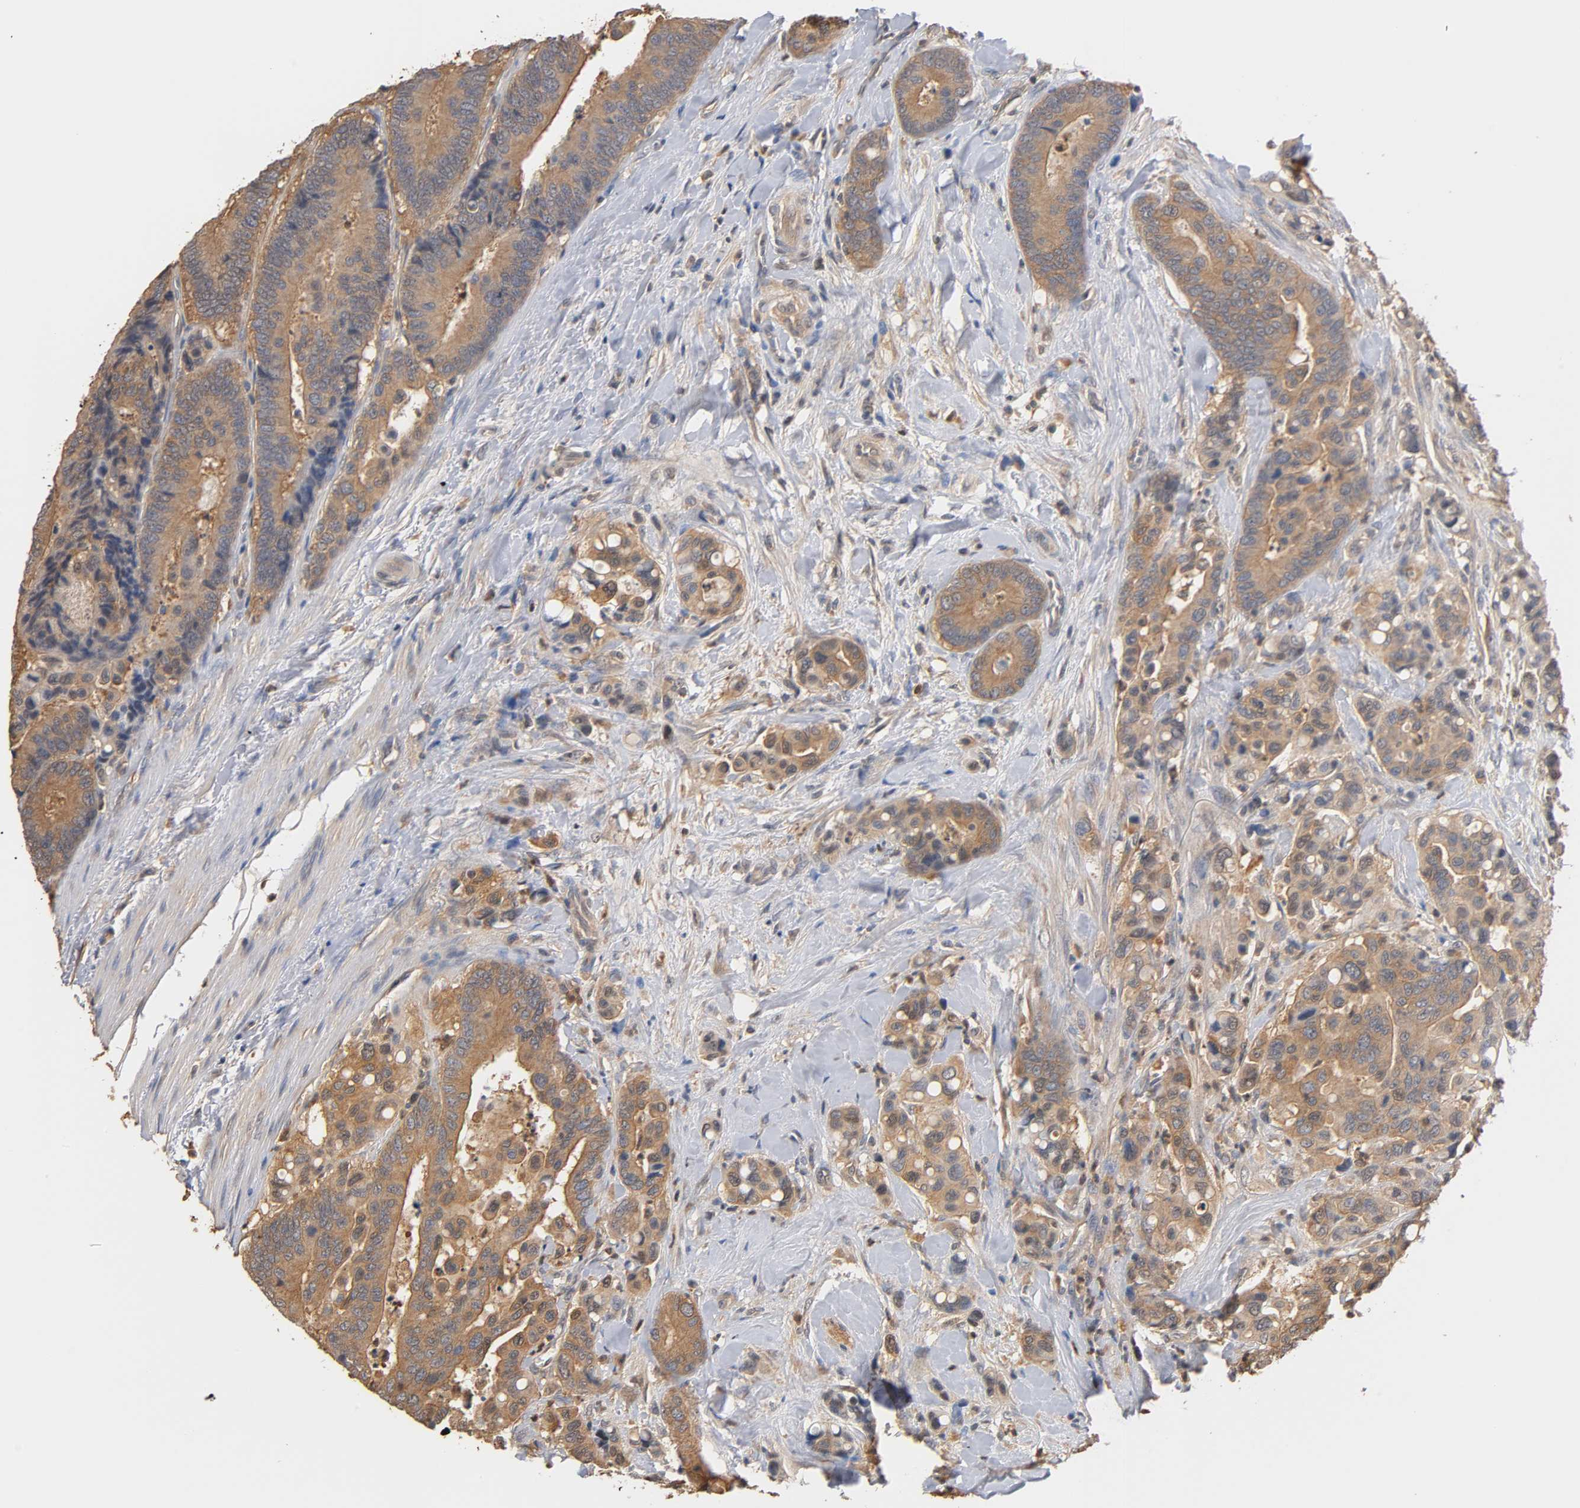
{"staining": {"intensity": "moderate", "quantity": ">75%", "location": "cytoplasmic/membranous"}, "tissue": "colorectal cancer", "cell_type": "Tumor cells", "image_type": "cancer", "snomed": [{"axis": "morphology", "description": "Normal tissue, NOS"}, {"axis": "morphology", "description": "Adenocarcinoma, NOS"}, {"axis": "topography", "description": "Colon"}], "caption": "Immunohistochemistry (IHC) photomicrograph of colorectal cancer stained for a protein (brown), which exhibits medium levels of moderate cytoplasmic/membranous expression in approximately >75% of tumor cells.", "gene": "ALDOA", "patient": {"sex": "male", "age": 82}}